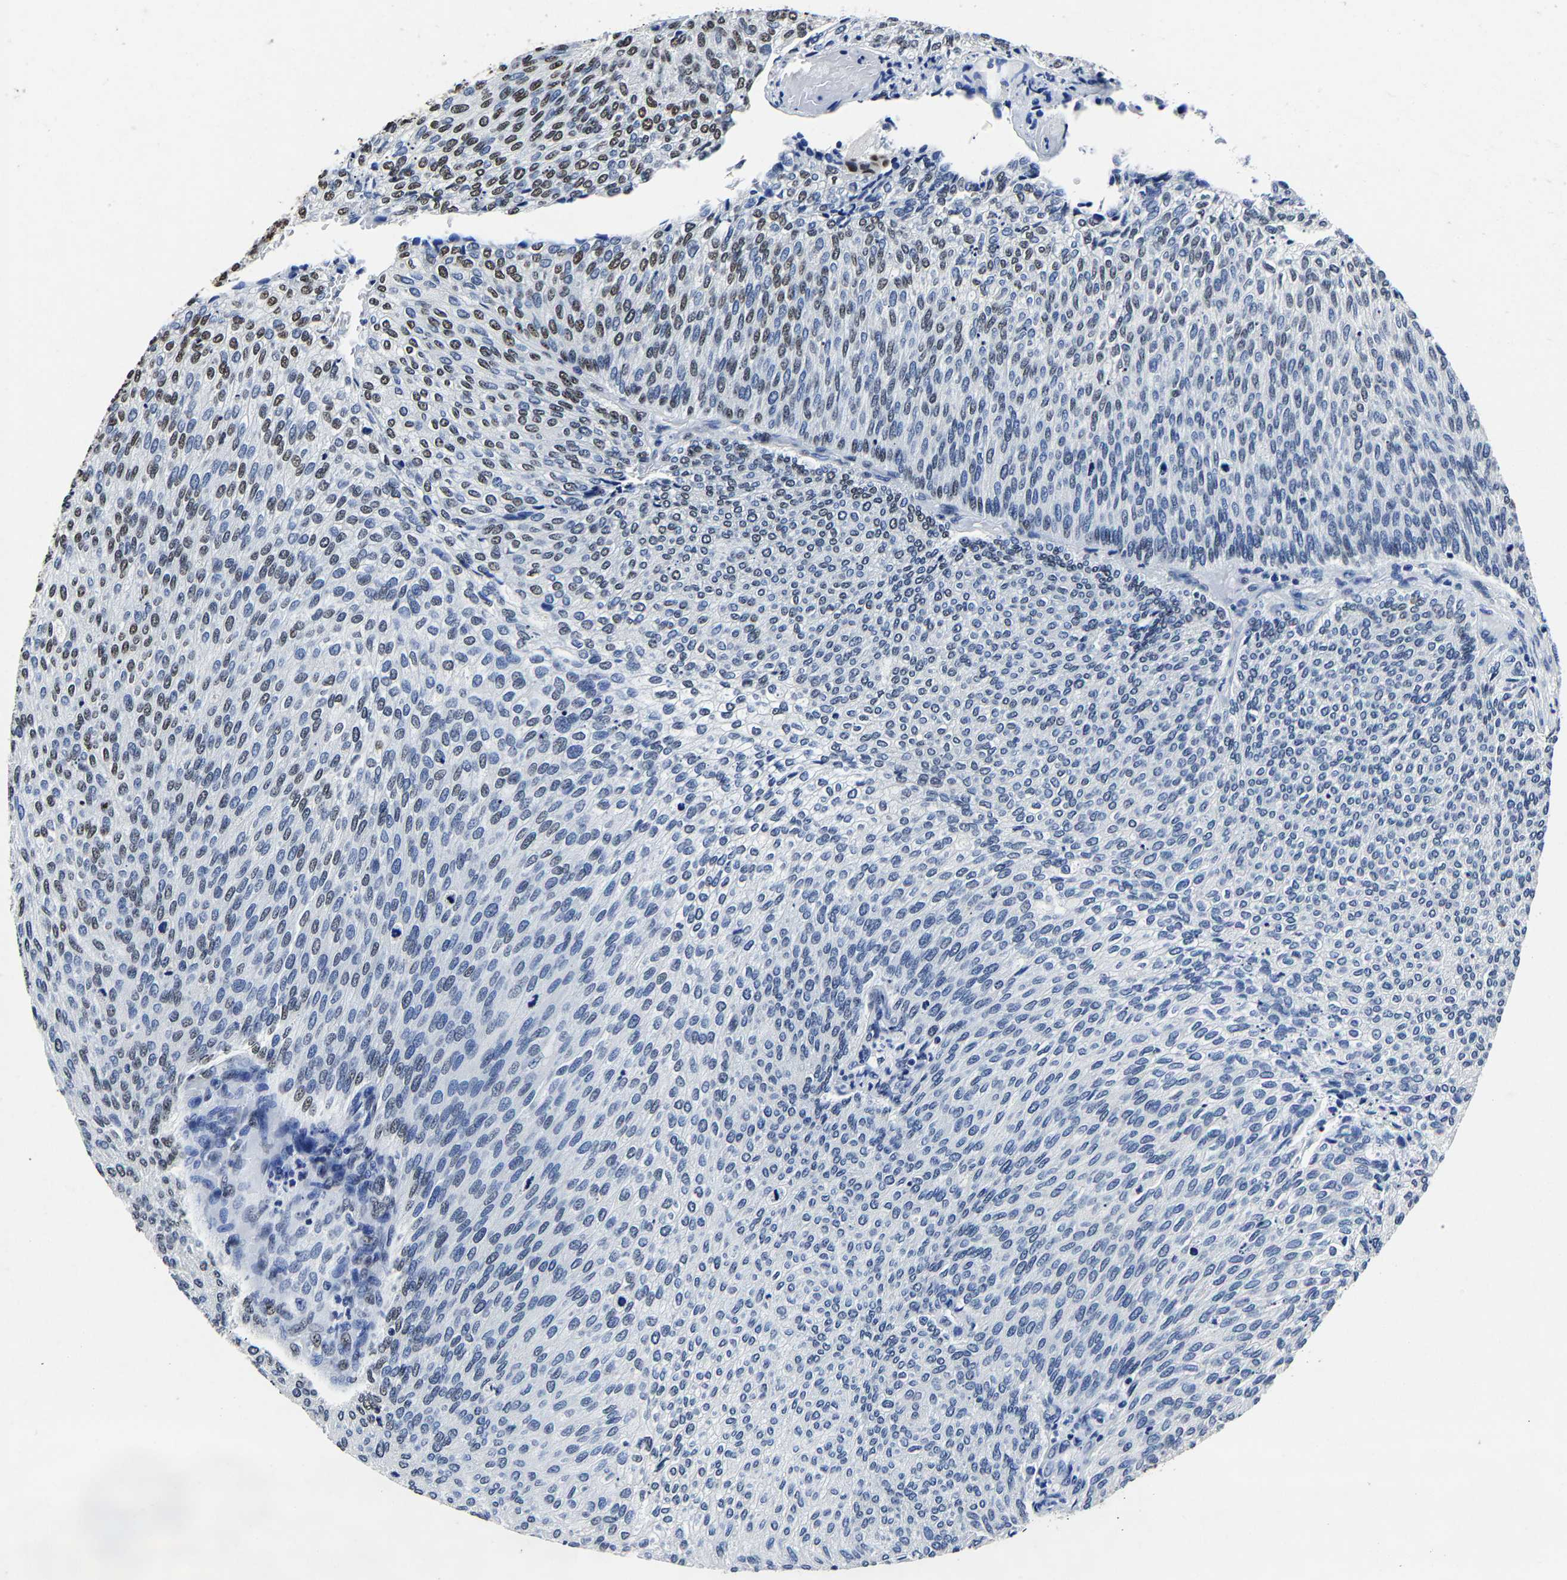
{"staining": {"intensity": "moderate", "quantity": "25%-75%", "location": "nuclear"}, "tissue": "urothelial cancer", "cell_type": "Tumor cells", "image_type": "cancer", "snomed": [{"axis": "morphology", "description": "Urothelial carcinoma, Low grade"}, {"axis": "topography", "description": "Urinary bladder"}], "caption": "Immunohistochemical staining of urothelial cancer displays medium levels of moderate nuclear expression in about 25%-75% of tumor cells. The staining was performed using DAB (3,3'-diaminobenzidine) to visualize the protein expression in brown, while the nuclei were stained in blue with hematoxylin (Magnification: 20x).", "gene": "RBM45", "patient": {"sex": "female", "age": 79}}